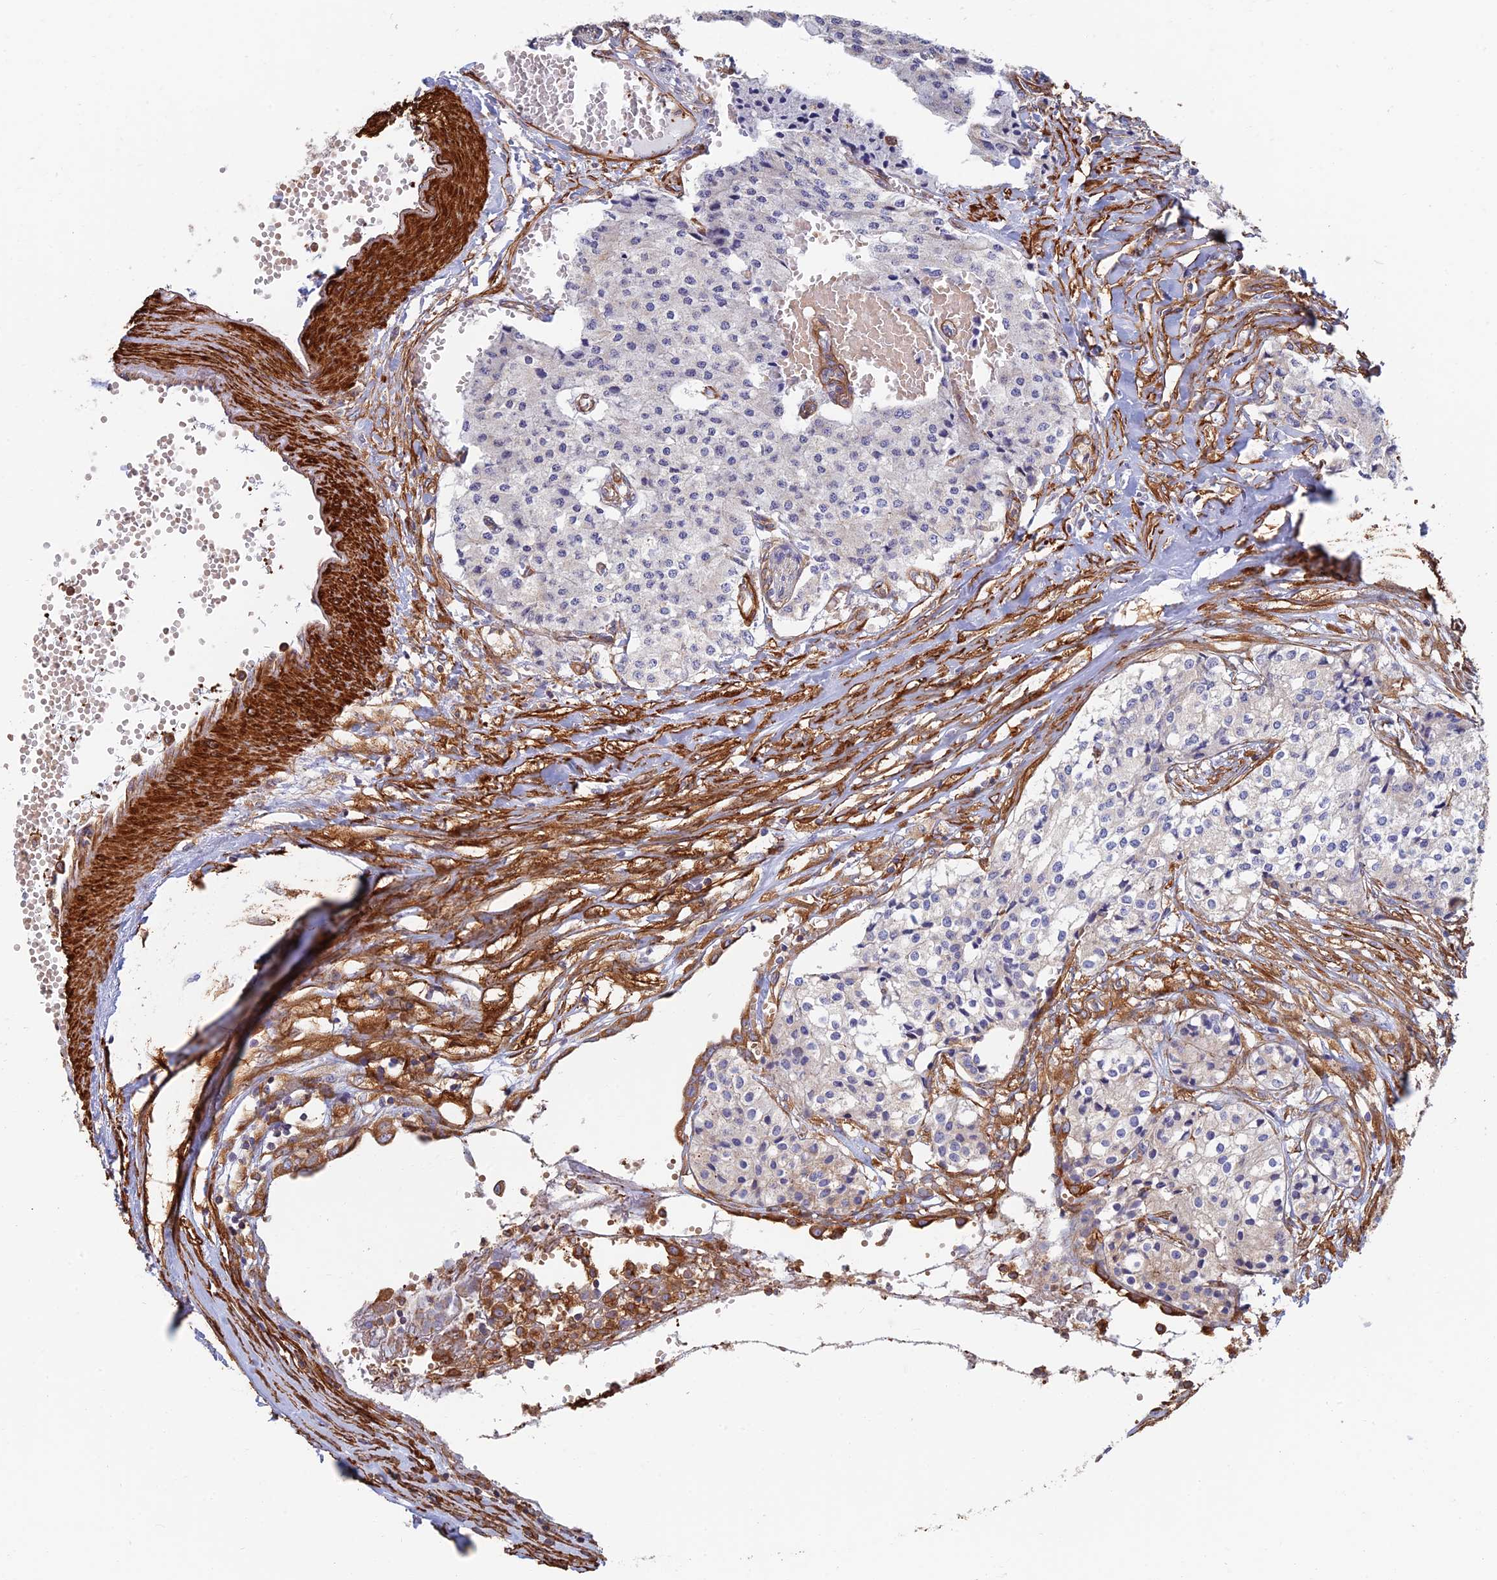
{"staining": {"intensity": "negative", "quantity": "none", "location": "none"}, "tissue": "carcinoid", "cell_type": "Tumor cells", "image_type": "cancer", "snomed": [{"axis": "morphology", "description": "Carcinoid, malignant, NOS"}, {"axis": "topography", "description": "Colon"}], "caption": "Protein analysis of carcinoid exhibits no significant staining in tumor cells.", "gene": "PAK4", "patient": {"sex": "female", "age": 52}}